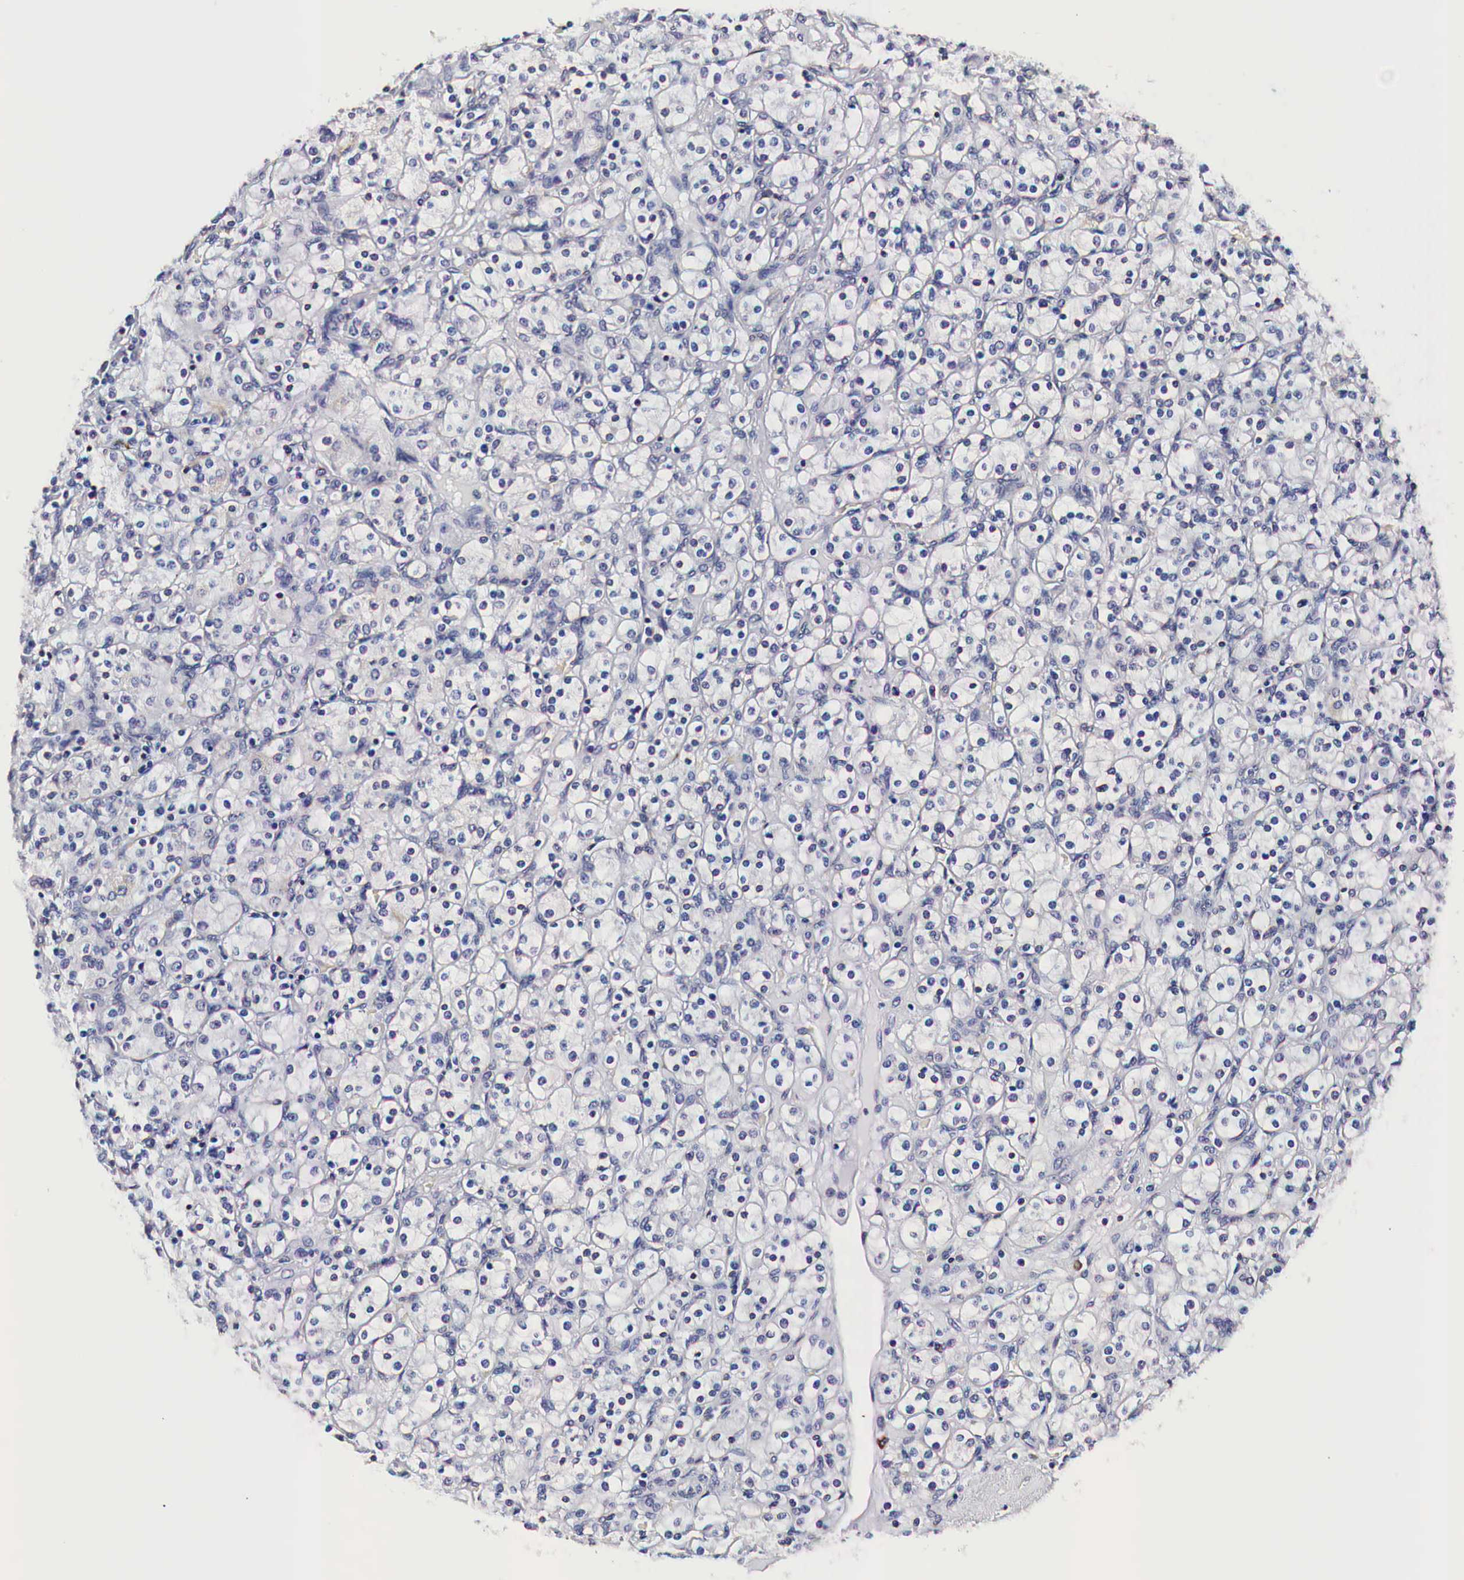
{"staining": {"intensity": "negative", "quantity": "none", "location": "none"}, "tissue": "renal cancer", "cell_type": "Tumor cells", "image_type": "cancer", "snomed": [{"axis": "morphology", "description": "Adenocarcinoma, NOS"}, {"axis": "topography", "description": "Kidney"}], "caption": "There is no significant staining in tumor cells of renal cancer (adenocarcinoma). The staining is performed using DAB brown chromogen with nuclei counter-stained in using hematoxylin.", "gene": "CKAP4", "patient": {"sex": "male", "age": 77}}